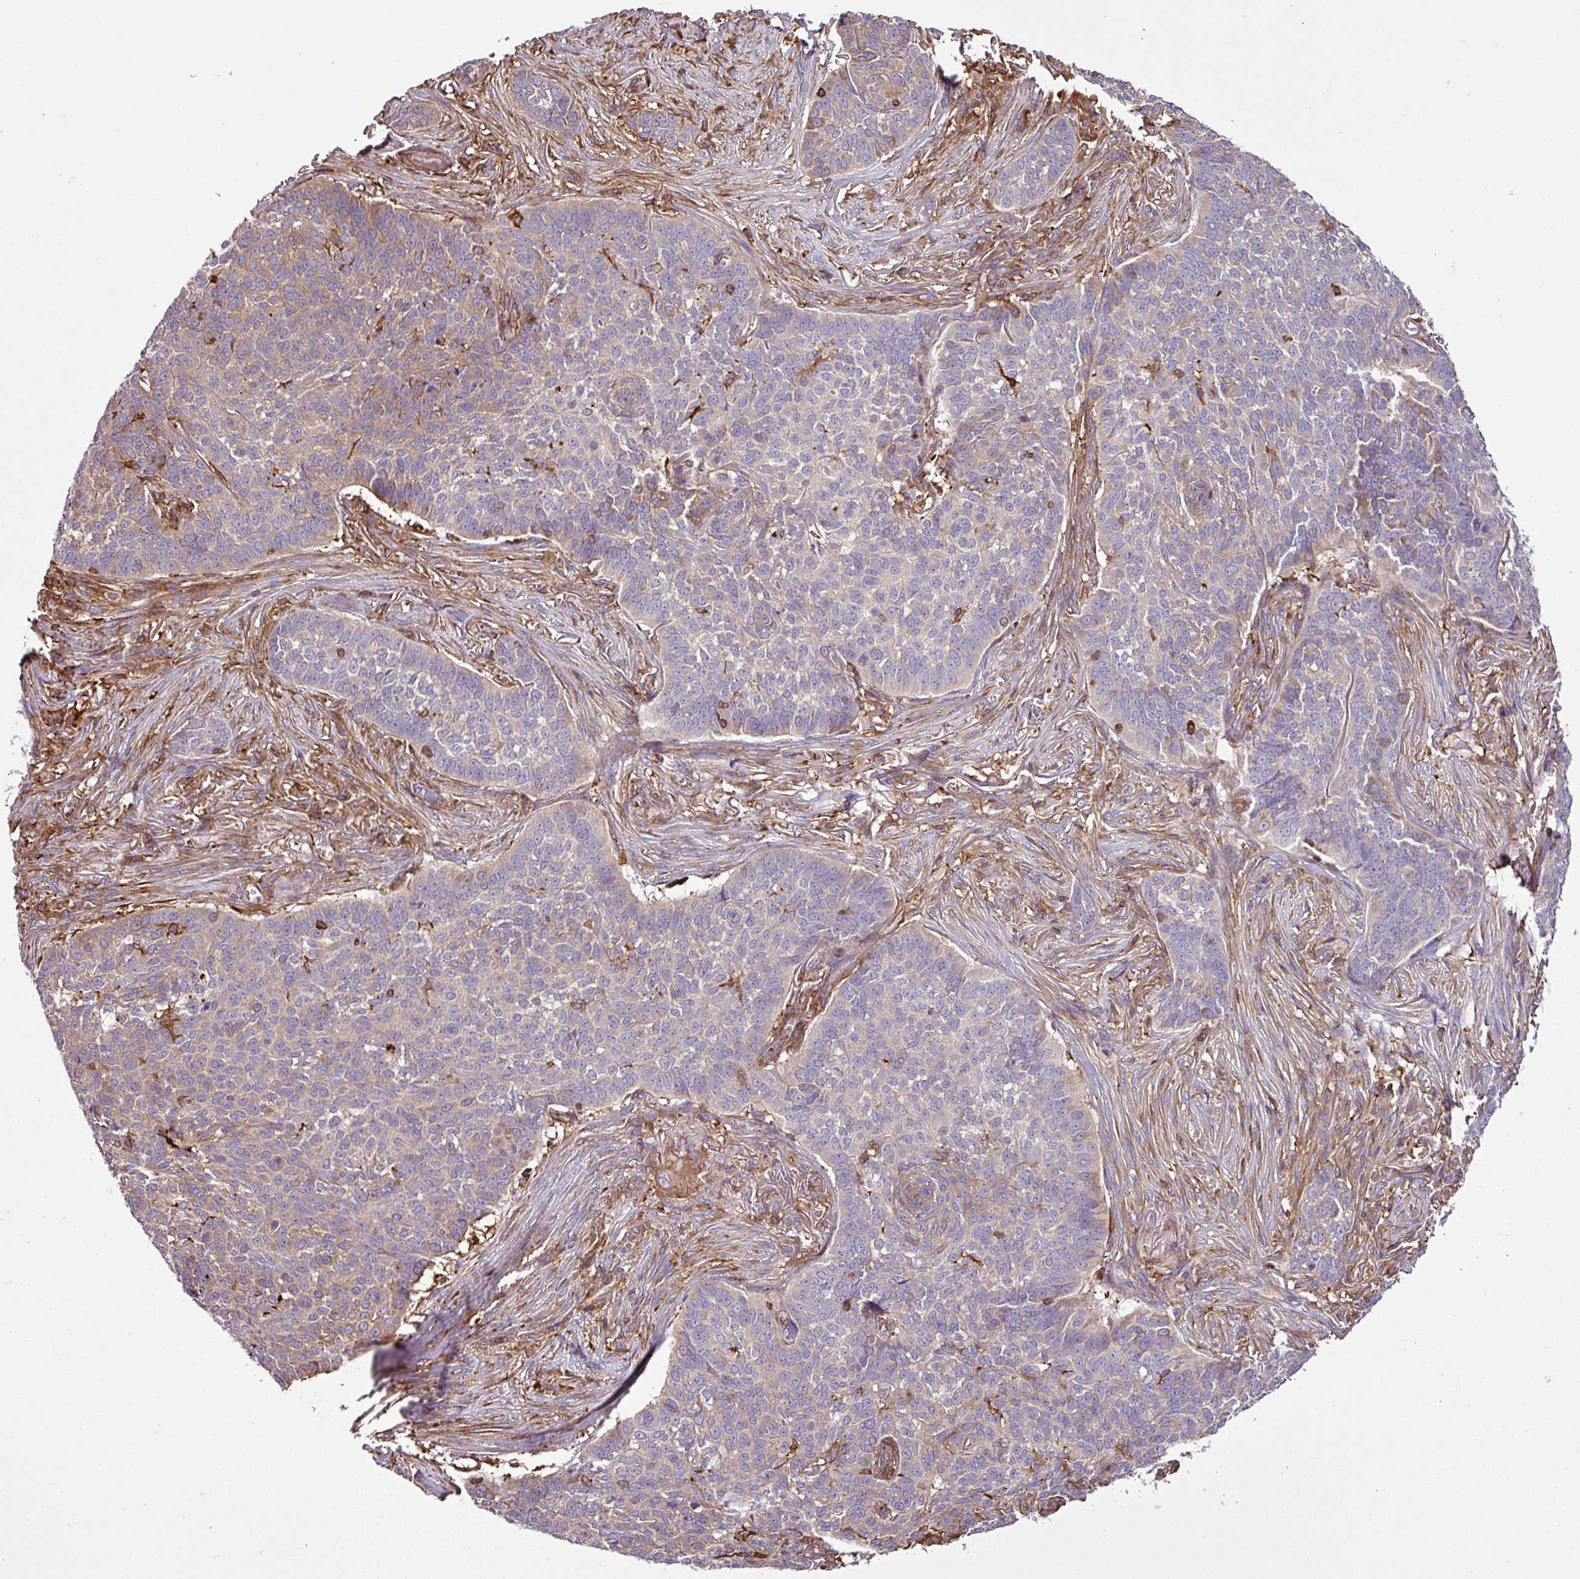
{"staining": {"intensity": "weak", "quantity": "<25%", "location": "cytoplasmic/membranous"}, "tissue": "skin cancer", "cell_type": "Tumor cells", "image_type": "cancer", "snomed": [{"axis": "morphology", "description": "Basal cell carcinoma"}, {"axis": "topography", "description": "Skin"}], "caption": "DAB immunohistochemical staining of basal cell carcinoma (skin) displays no significant expression in tumor cells. The staining was performed using DAB (3,3'-diaminobenzidine) to visualize the protein expression in brown, while the nuclei were stained in blue with hematoxylin (Magnification: 20x).", "gene": "PGAP6", "patient": {"sex": "male", "age": 85}}